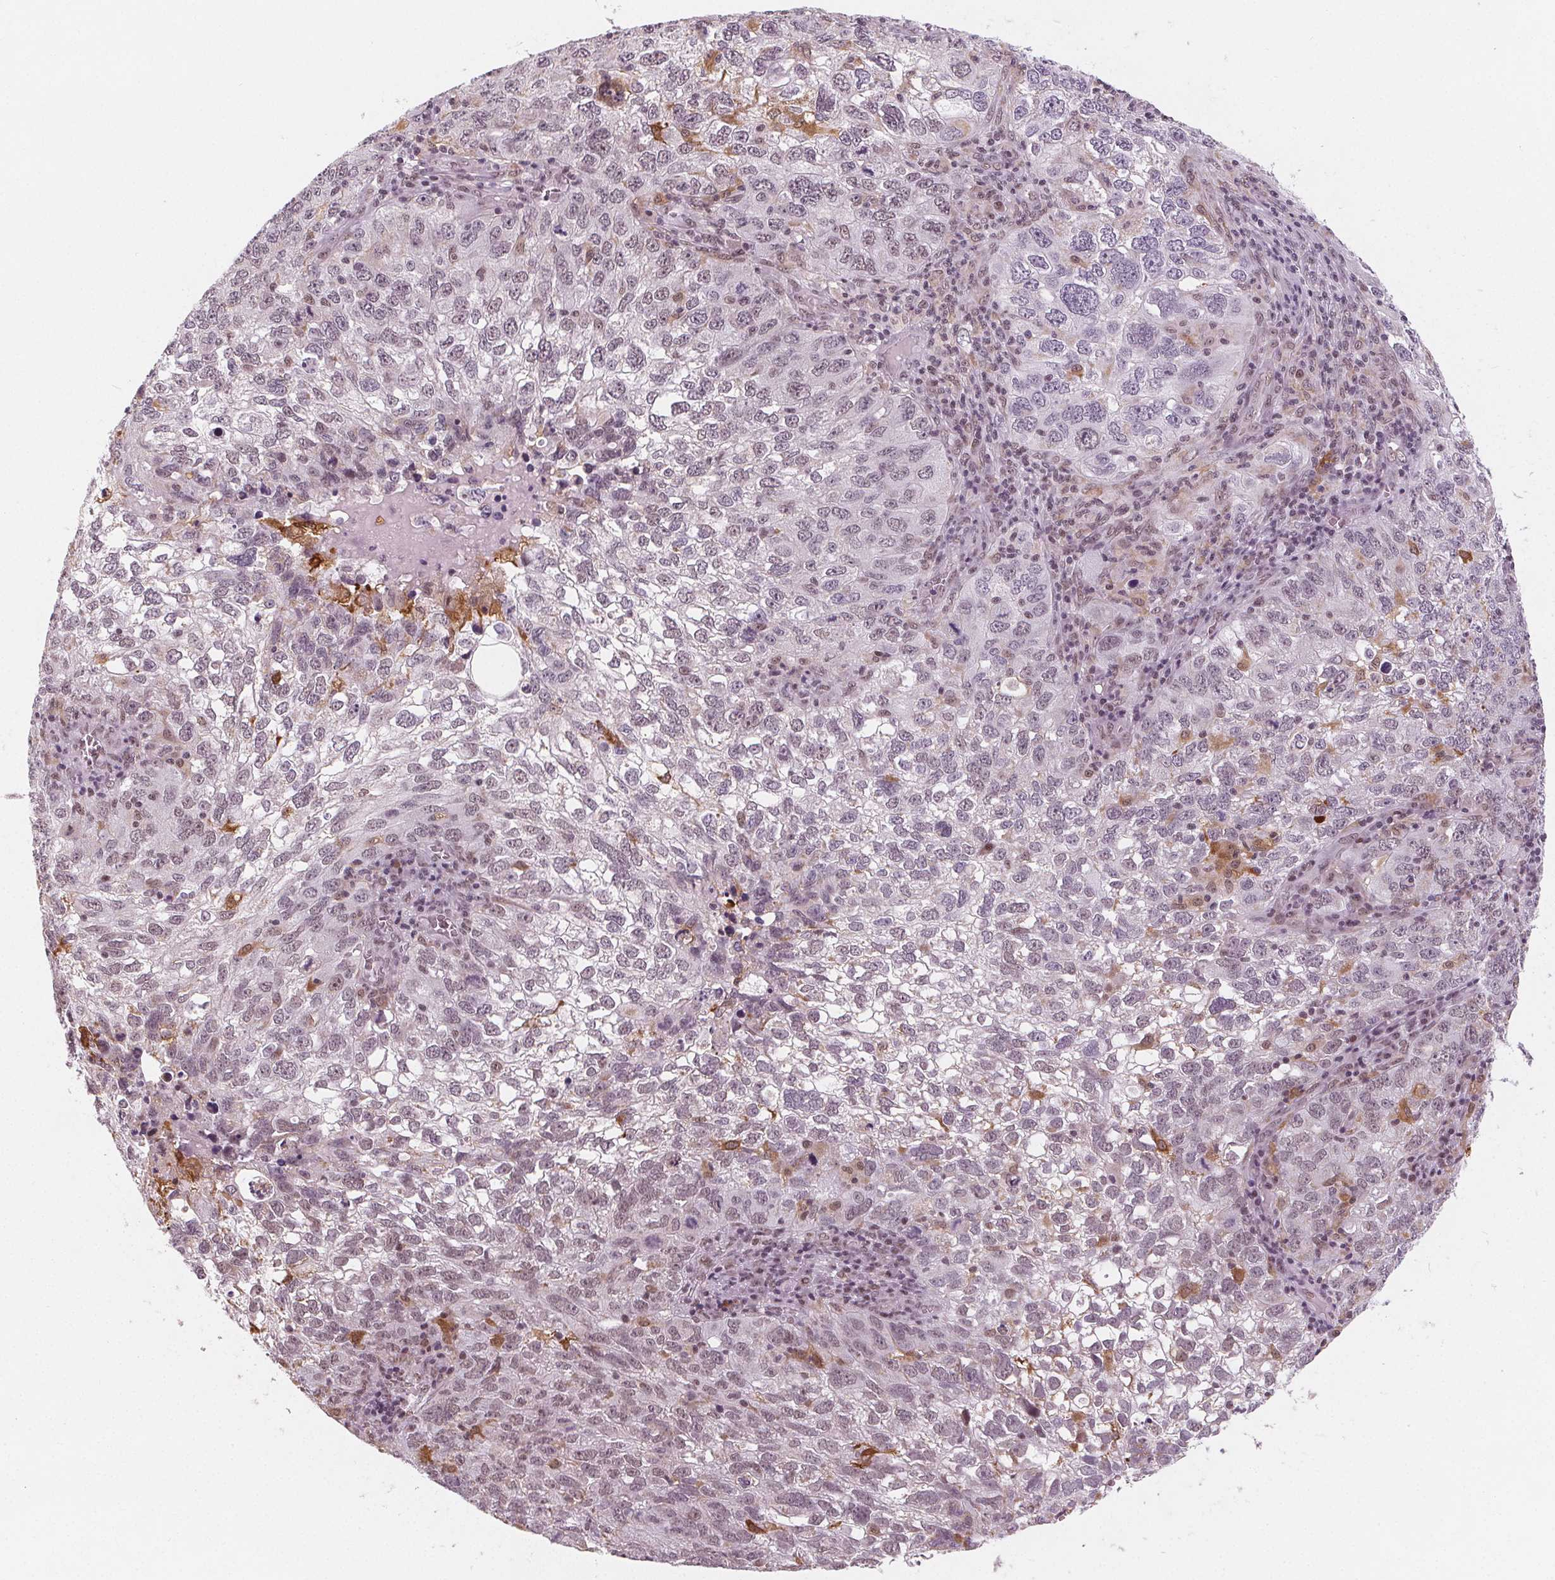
{"staining": {"intensity": "negative", "quantity": "none", "location": "none"}, "tissue": "cervical cancer", "cell_type": "Tumor cells", "image_type": "cancer", "snomed": [{"axis": "morphology", "description": "Squamous cell carcinoma, NOS"}, {"axis": "topography", "description": "Cervix"}], "caption": "There is no significant expression in tumor cells of cervical cancer.", "gene": "DPM2", "patient": {"sex": "female", "age": 55}}